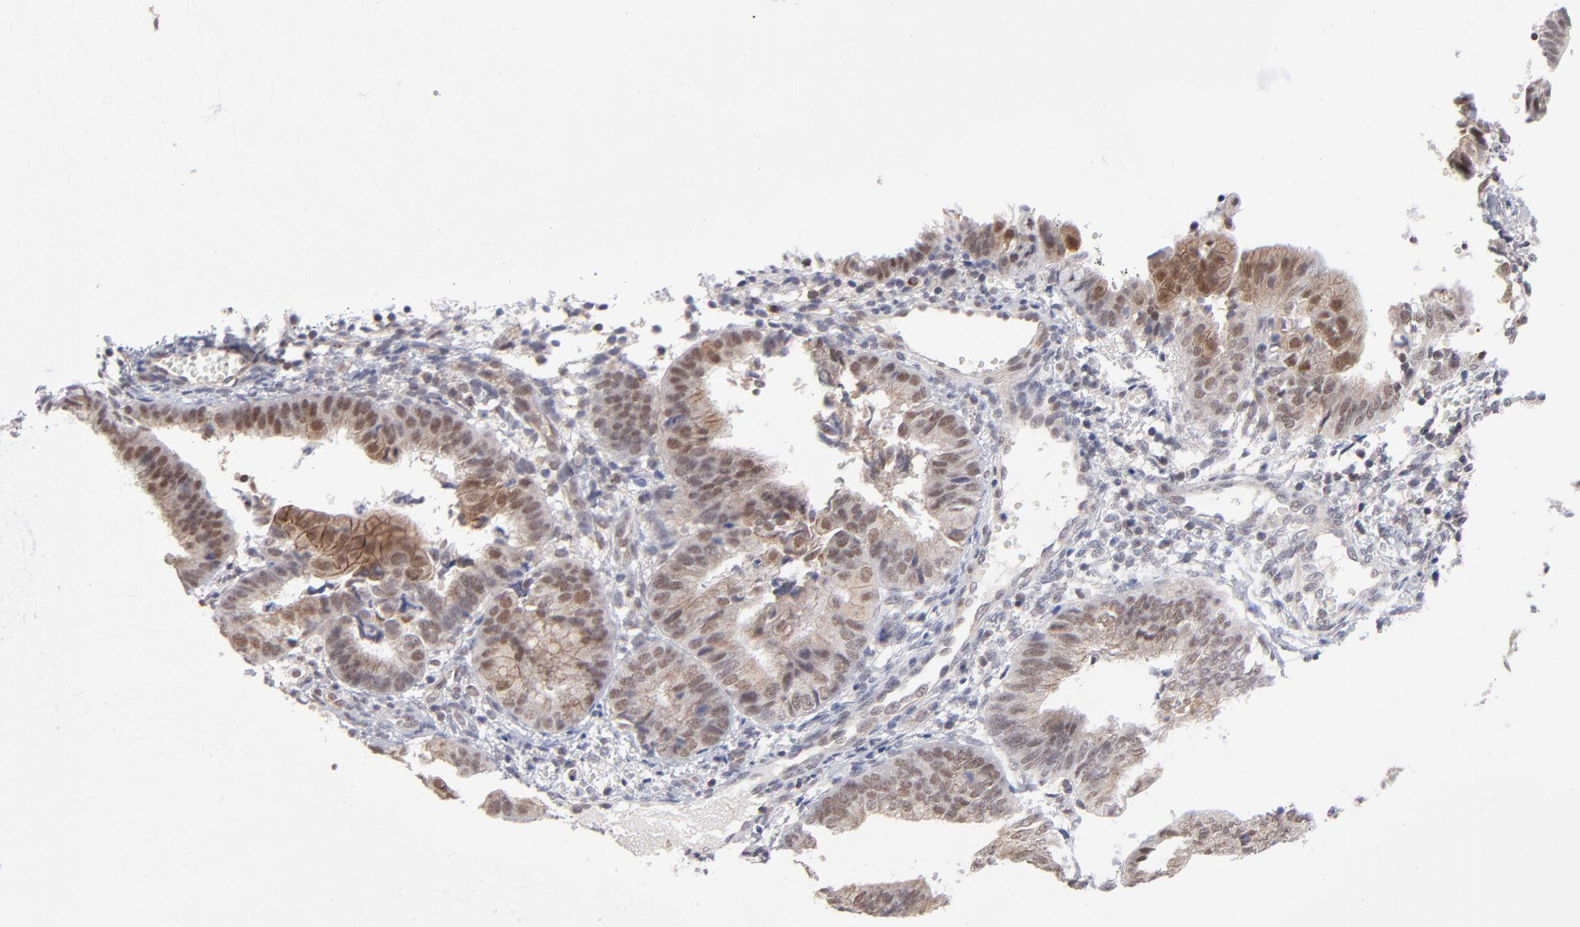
{"staining": {"intensity": "moderate", "quantity": ">75%", "location": "cytoplasmic/membranous,nuclear"}, "tissue": "endometrial cancer", "cell_type": "Tumor cells", "image_type": "cancer", "snomed": [{"axis": "morphology", "description": "Adenocarcinoma, NOS"}, {"axis": "topography", "description": "Endometrium"}], "caption": "Protein expression analysis of endometrial cancer reveals moderate cytoplasmic/membranous and nuclear staining in about >75% of tumor cells.", "gene": "NBN", "patient": {"sex": "female", "age": 63}}